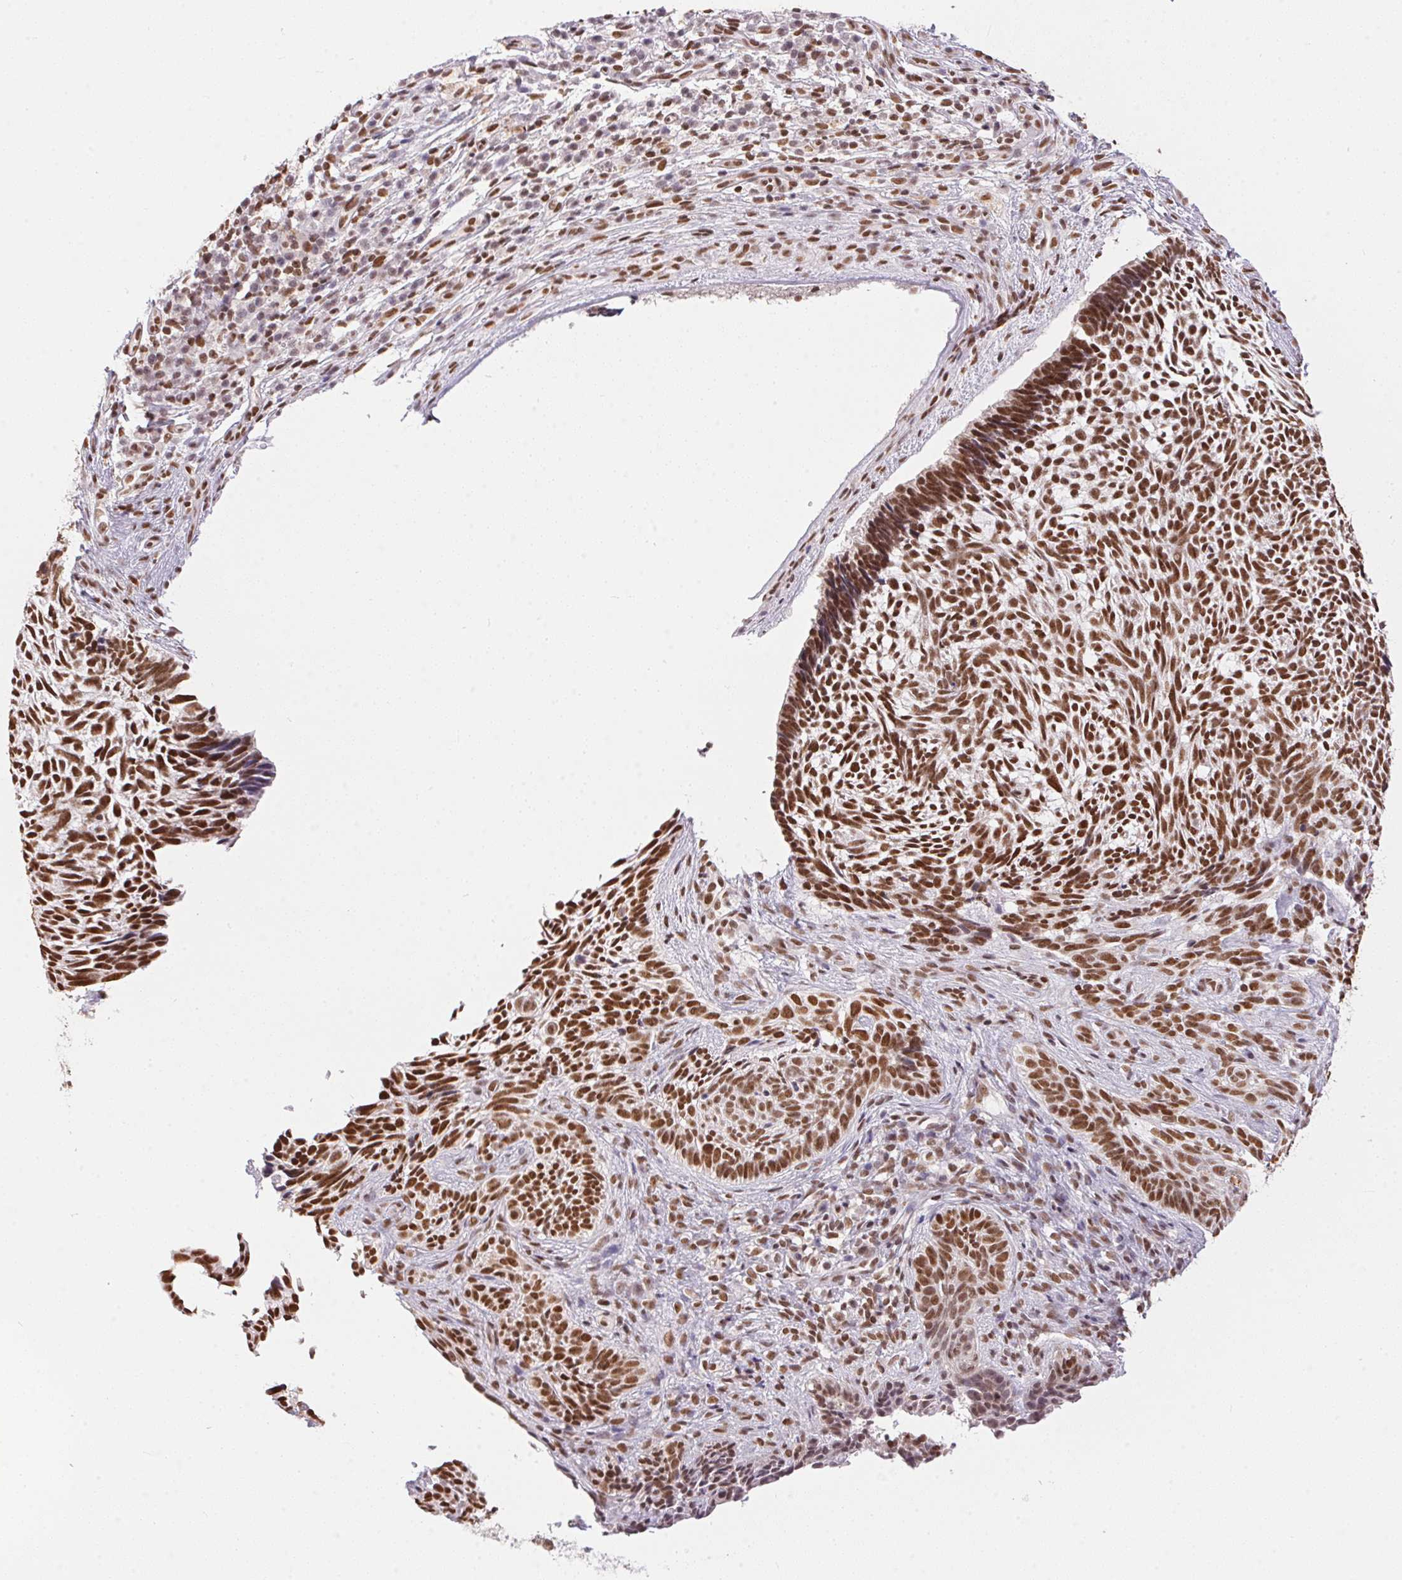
{"staining": {"intensity": "moderate", "quantity": ">75%", "location": "nuclear"}, "tissue": "skin cancer", "cell_type": "Tumor cells", "image_type": "cancer", "snomed": [{"axis": "morphology", "description": "Basal cell carcinoma"}, {"axis": "topography", "description": "Skin"}], "caption": "Immunohistochemistry (IHC) staining of skin basal cell carcinoma, which demonstrates medium levels of moderate nuclear positivity in approximately >75% of tumor cells indicating moderate nuclear protein staining. The staining was performed using DAB (3,3'-diaminobenzidine) (brown) for protein detection and nuclei were counterstained in hematoxylin (blue).", "gene": "NFE2L1", "patient": {"sex": "male", "age": 65}}